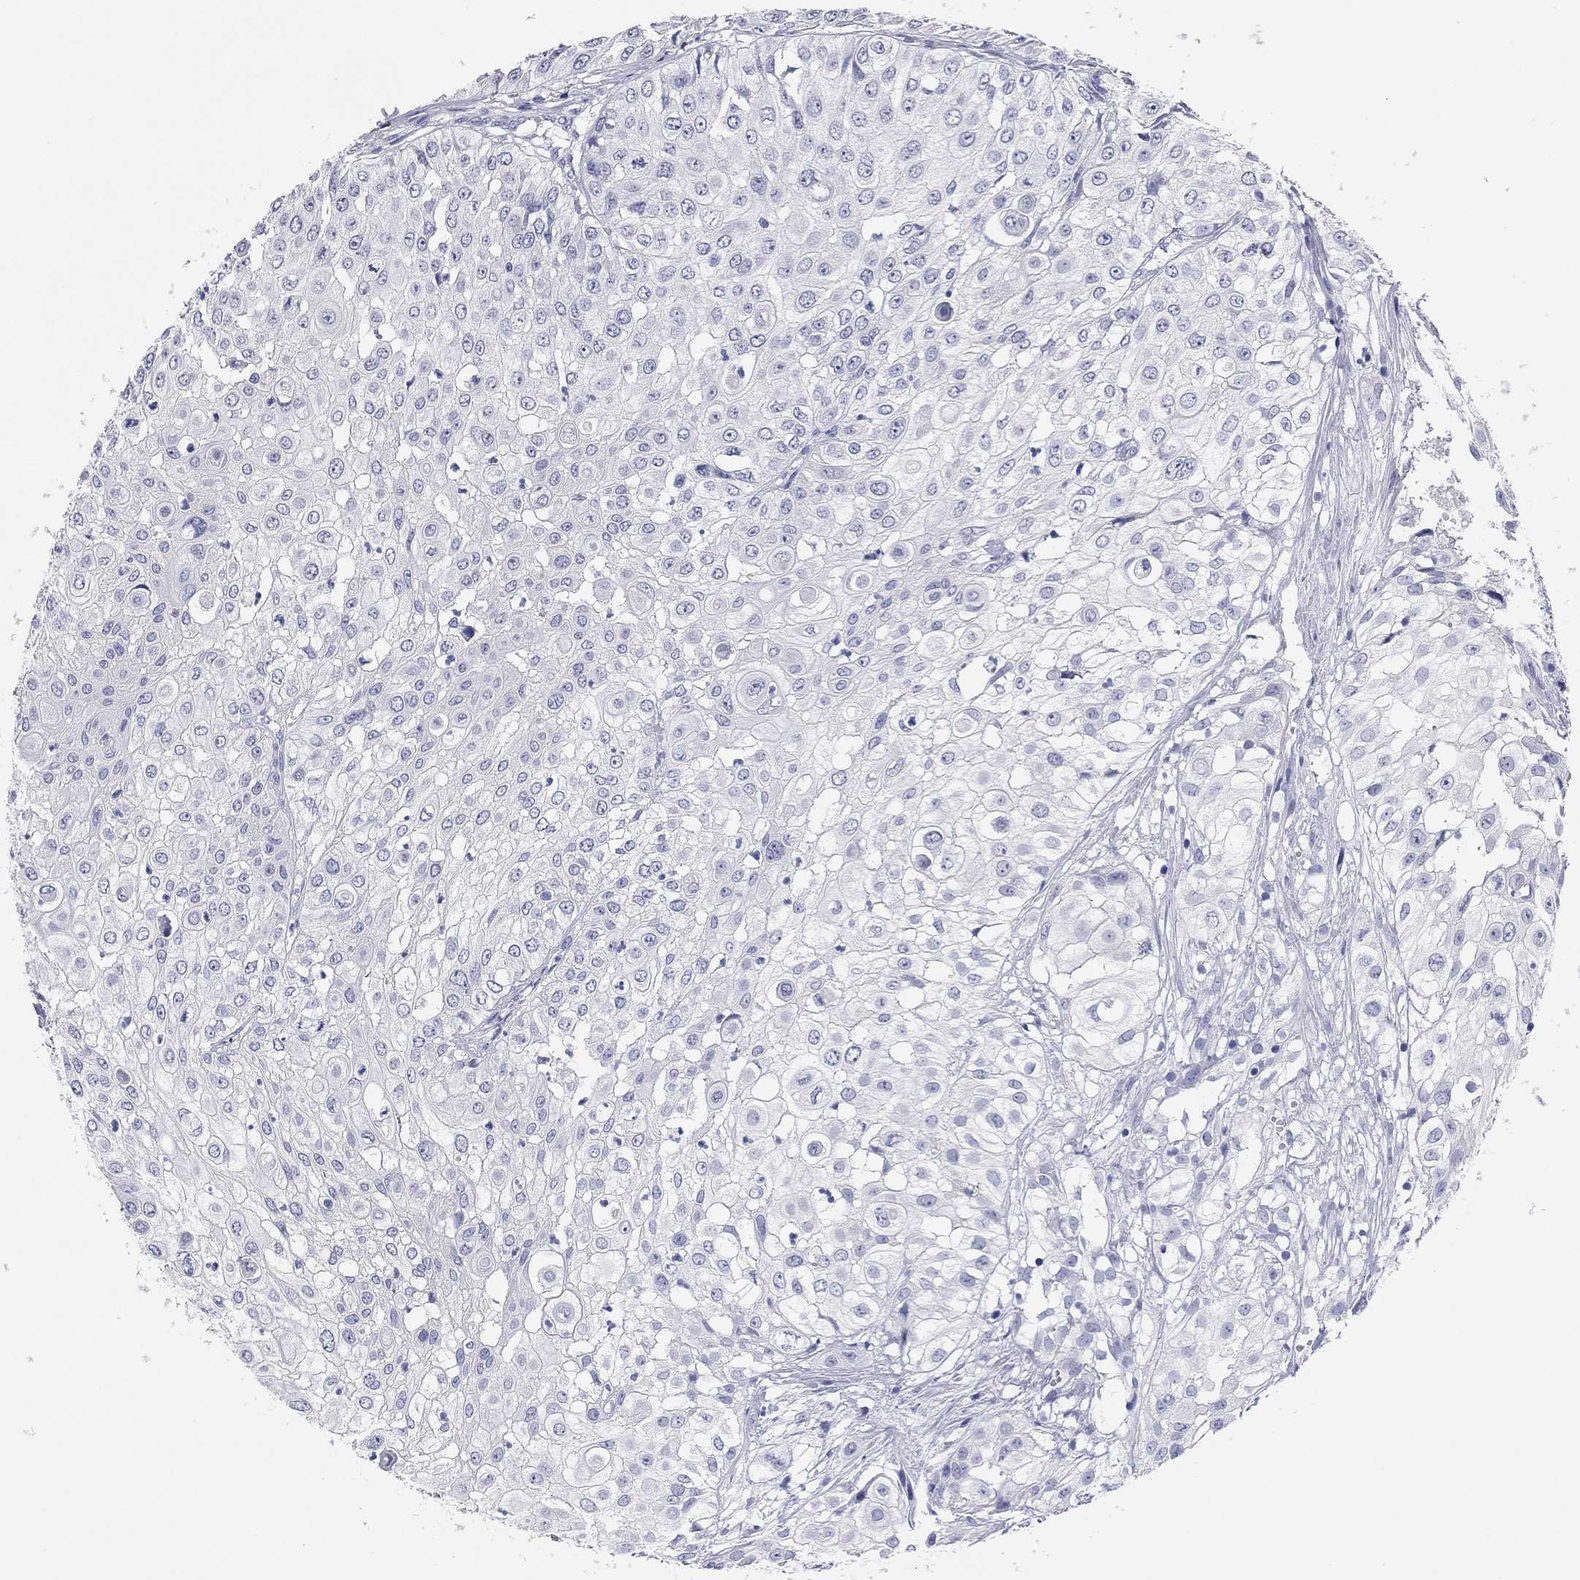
{"staining": {"intensity": "negative", "quantity": "none", "location": "none"}, "tissue": "urothelial cancer", "cell_type": "Tumor cells", "image_type": "cancer", "snomed": [{"axis": "morphology", "description": "Urothelial carcinoma, High grade"}, {"axis": "topography", "description": "Urinary bladder"}], "caption": "High power microscopy histopathology image of an immunohistochemistry photomicrograph of high-grade urothelial carcinoma, revealing no significant staining in tumor cells.", "gene": "TMEM221", "patient": {"sex": "female", "age": 79}}